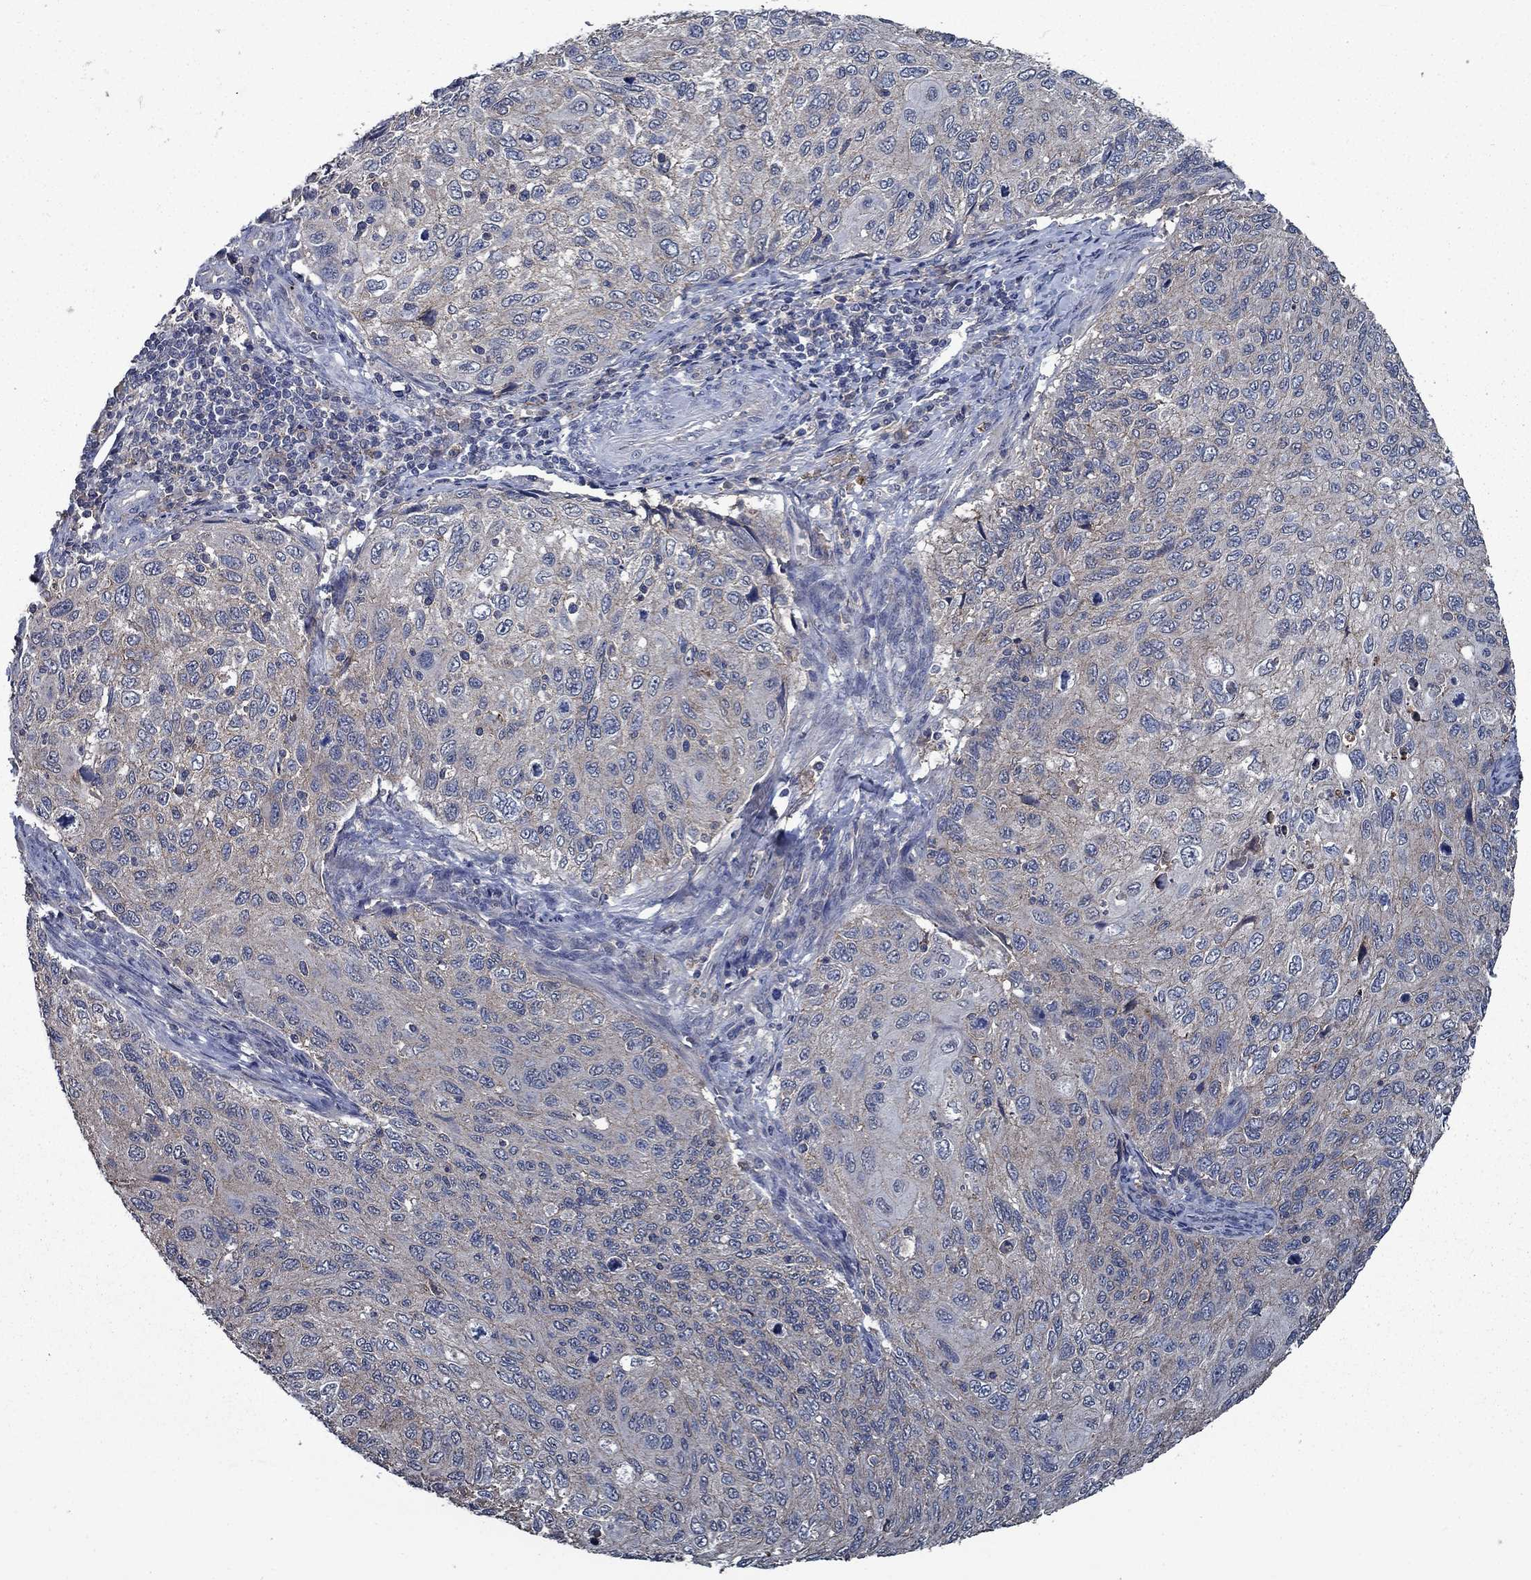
{"staining": {"intensity": "weak", "quantity": "25%-75%", "location": "cytoplasmic/membranous"}, "tissue": "cervical cancer", "cell_type": "Tumor cells", "image_type": "cancer", "snomed": [{"axis": "morphology", "description": "Squamous cell carcinoma, NOS"}, {"axis": "topography", "description": "Cervix"}], "caption": "Protein analysis of cervical cancer tissue demonstrates weak cytoplasmic/membranous positivity in about 25%-75% of tumor cells. Using DAB (3,3'-diaminobenzidine) (brown) and hematoxylin (blue) stains, captured at high magnification using brightfield microscopy.", "gene": "SLC44A1", "patient": {"sex": "female", "age": 70}}